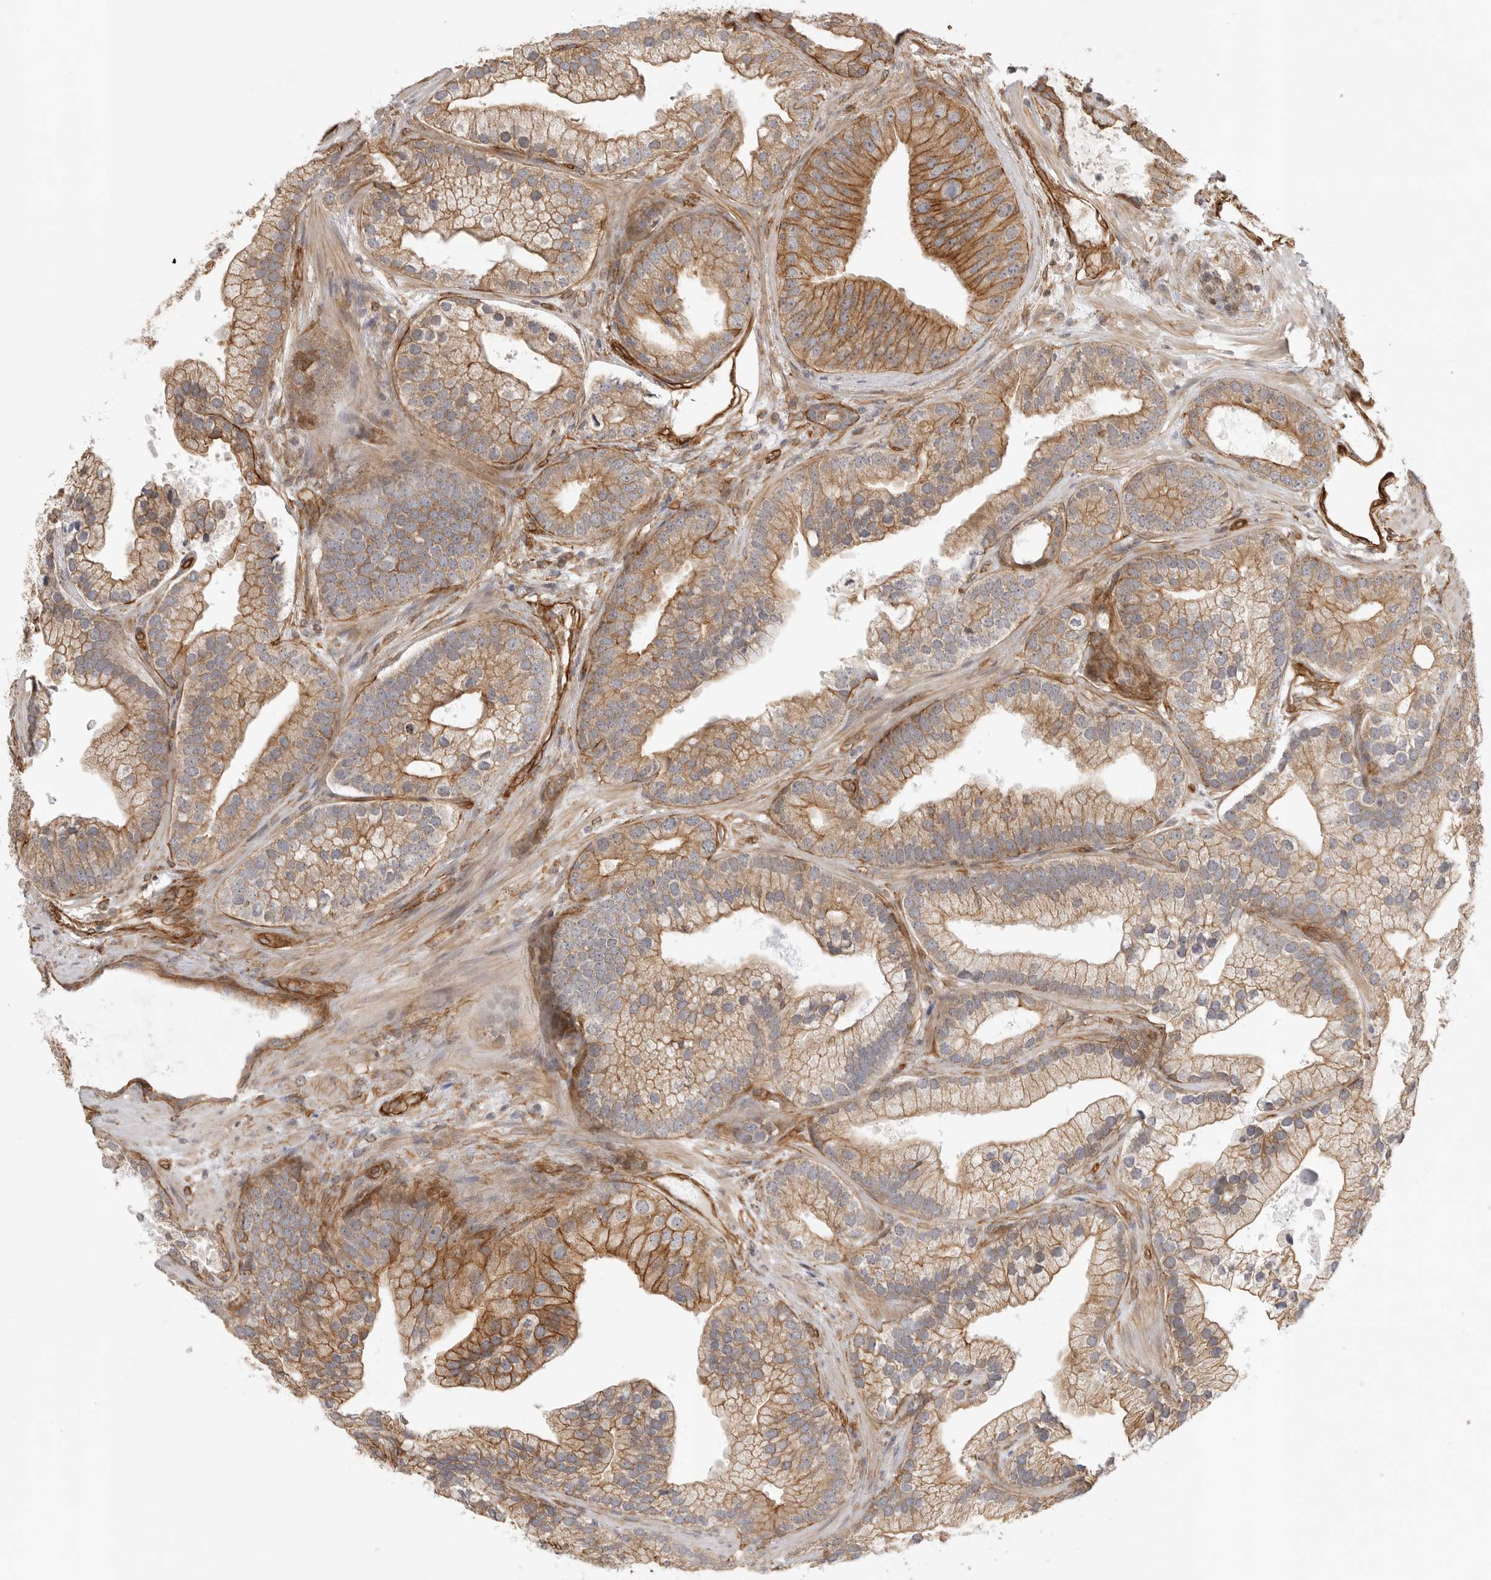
{"staining": {"intensity": "moderate", "quantity": ">75%", "location": "cytoplasmic/membranous"}, "tissue": "prostate cancer", "cell_type": "Tumor cells", "image_type": "cancer", "snomed": [{"axis": "morphology", "description": "Adenocarcinoma, High grade"}, {"axis": "topography", "description": "Prostate"}], "caption": "Prostate cancer stained with a brown dye reveals moderate cytoplasmic/membranous positive expression in approximately >75% of tumor cells.", "gene": "ATOH7", "patient": {"sex": "male", "age": 70}}